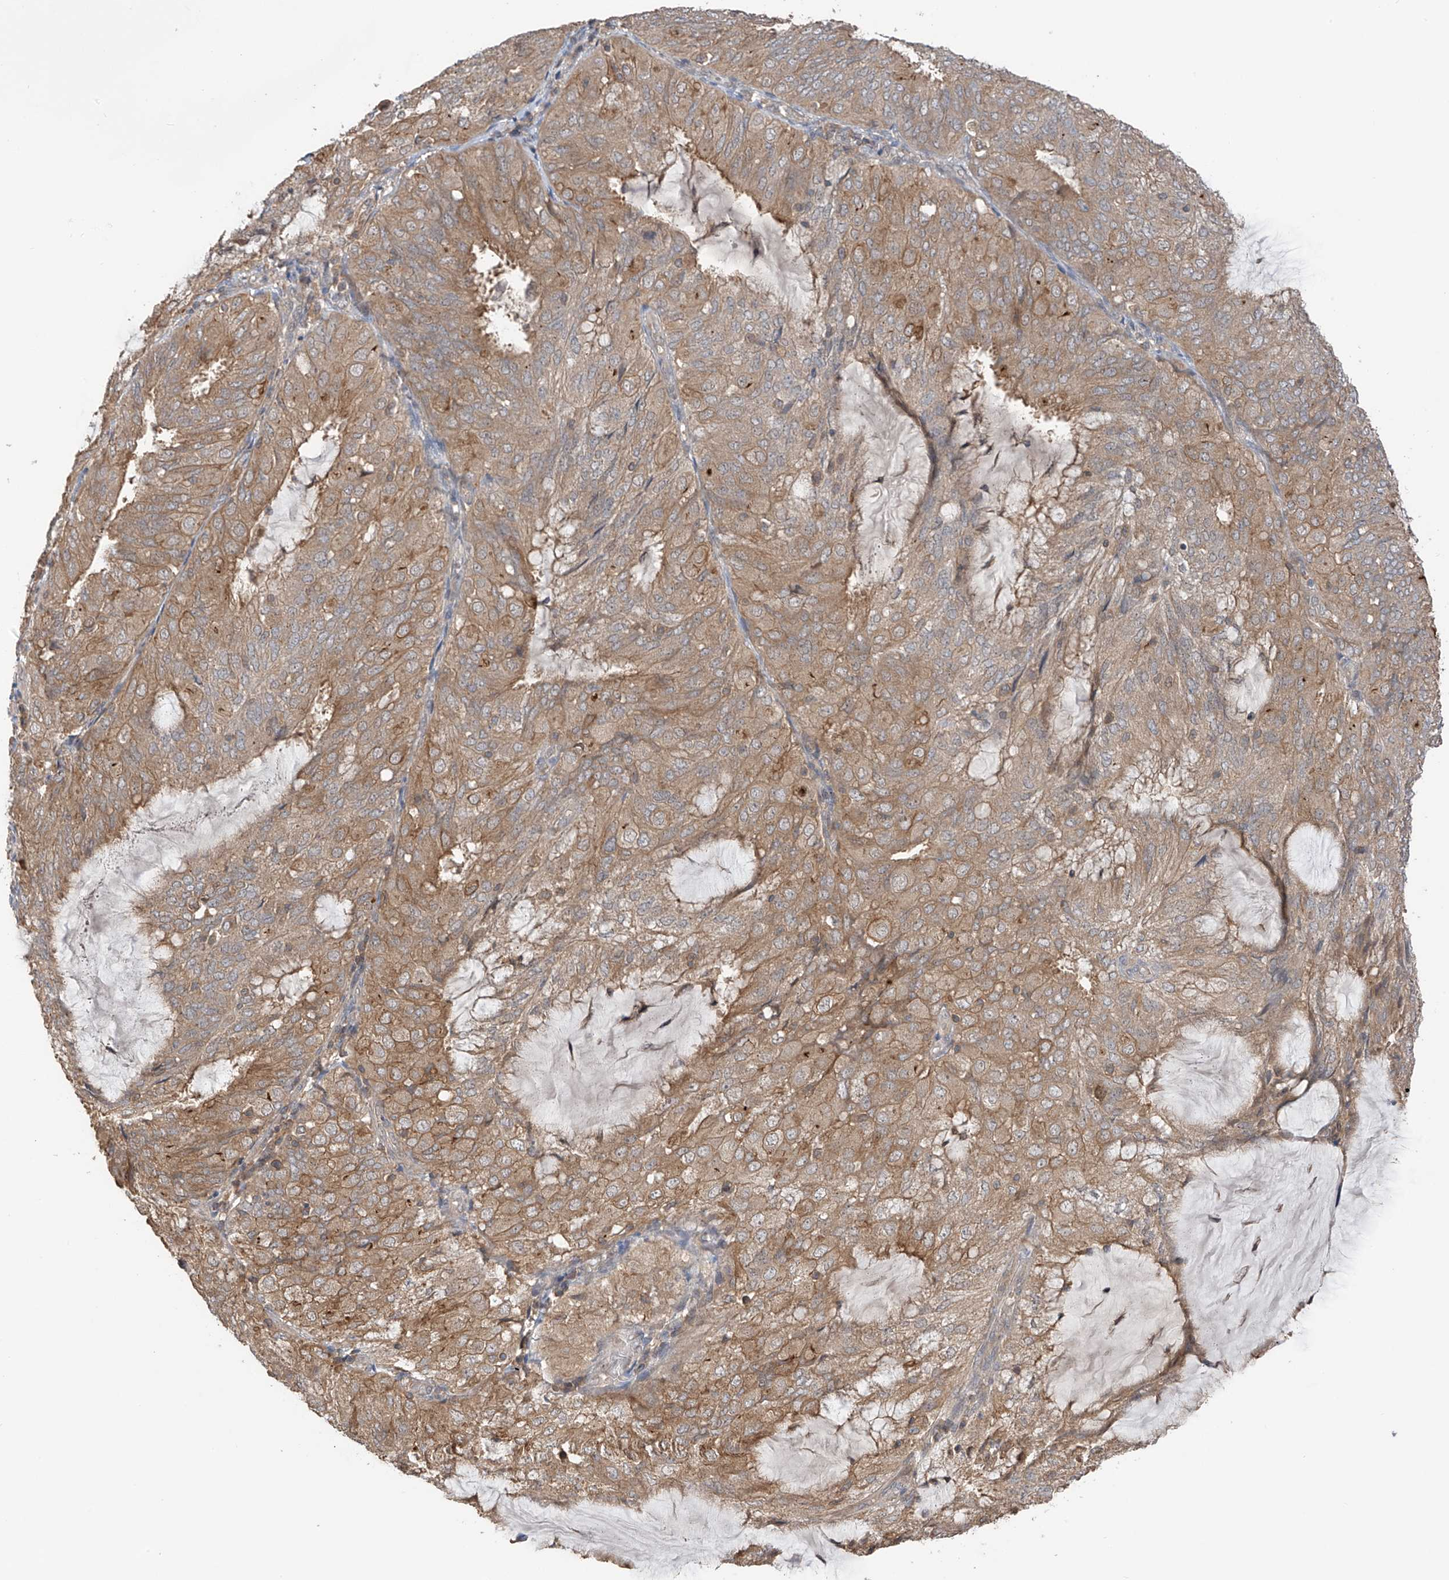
{"staining": {"intensity": "moderate", "quantity": ">75%", "location": "cytoplasmic/membranous"}, "tissue": "endometrial cancer", "cell_type": "Tumor cells", "image_type": "cancer", "snomed": [{"axis": "morphology", "description": "Adenocarcinoma, NOS"}, {"axis": "topography", "description": "Endometrium"}], "caption": "Adenocarcinoma (endometrial) stained for a protein displays moderate cytoplasmic/membranous positivity in tumor cells.", "gene": "RPAIN", "patient": {"sex": "female", "age": 81}}